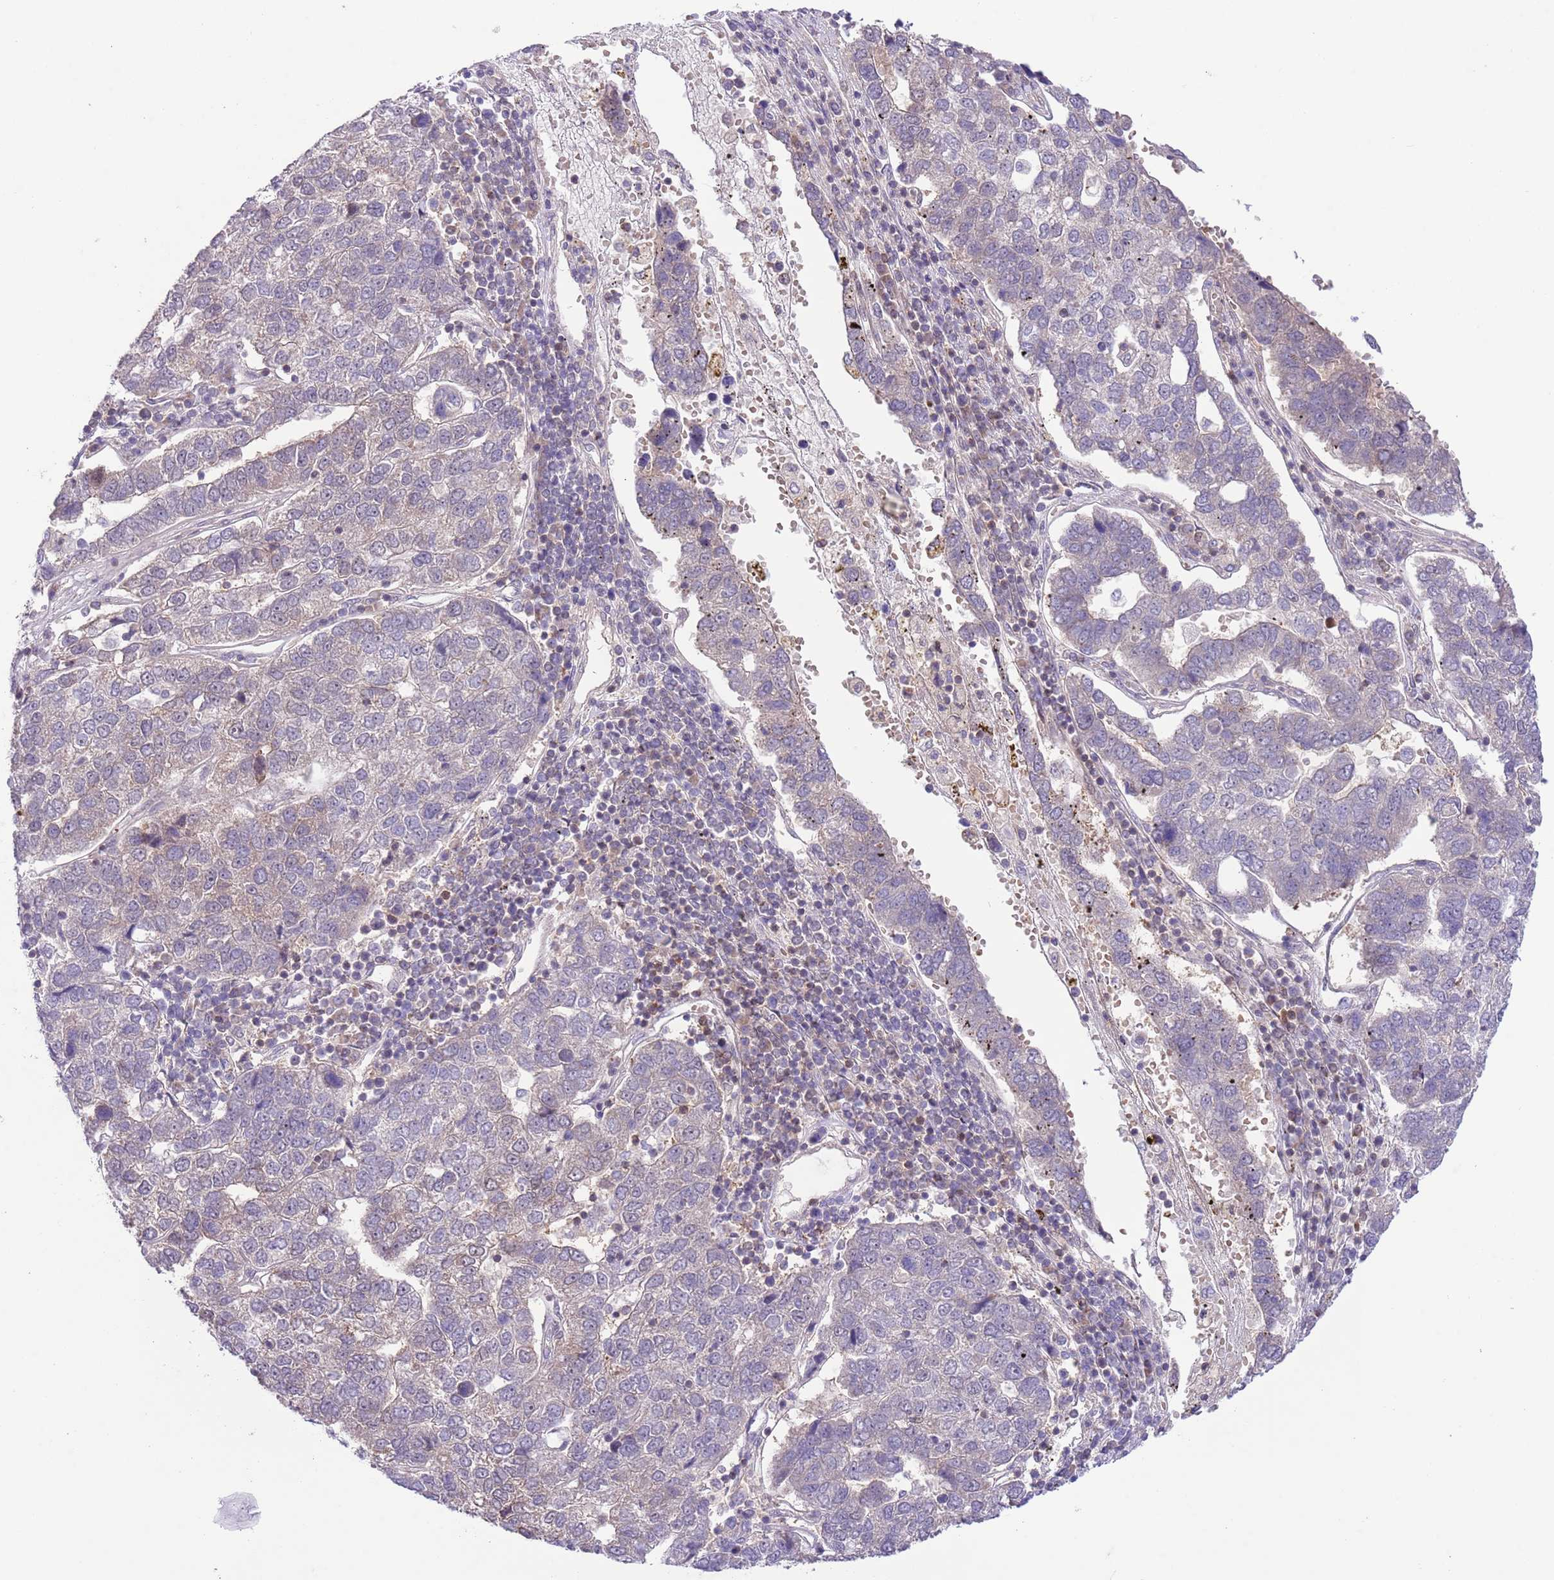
{"staining": {"intensity": "weak", "quantity": "<25%", "location": "cytoplasmic/membranous"}, "tissue": "pancreatic cancer", "cell_type": "Tumor cells", "image_type": "cancer", "snomed": [{"axis": "morphology", "description": "Adenocarcinoma, NOS"}, {"axis": "topography", "description": "Pancreas"}], "caption": "Tumor cells show no significant positivity in pancreatic cancer.", "gene": "HDHD2", "patient": {"sex": "female", "age": 61}}